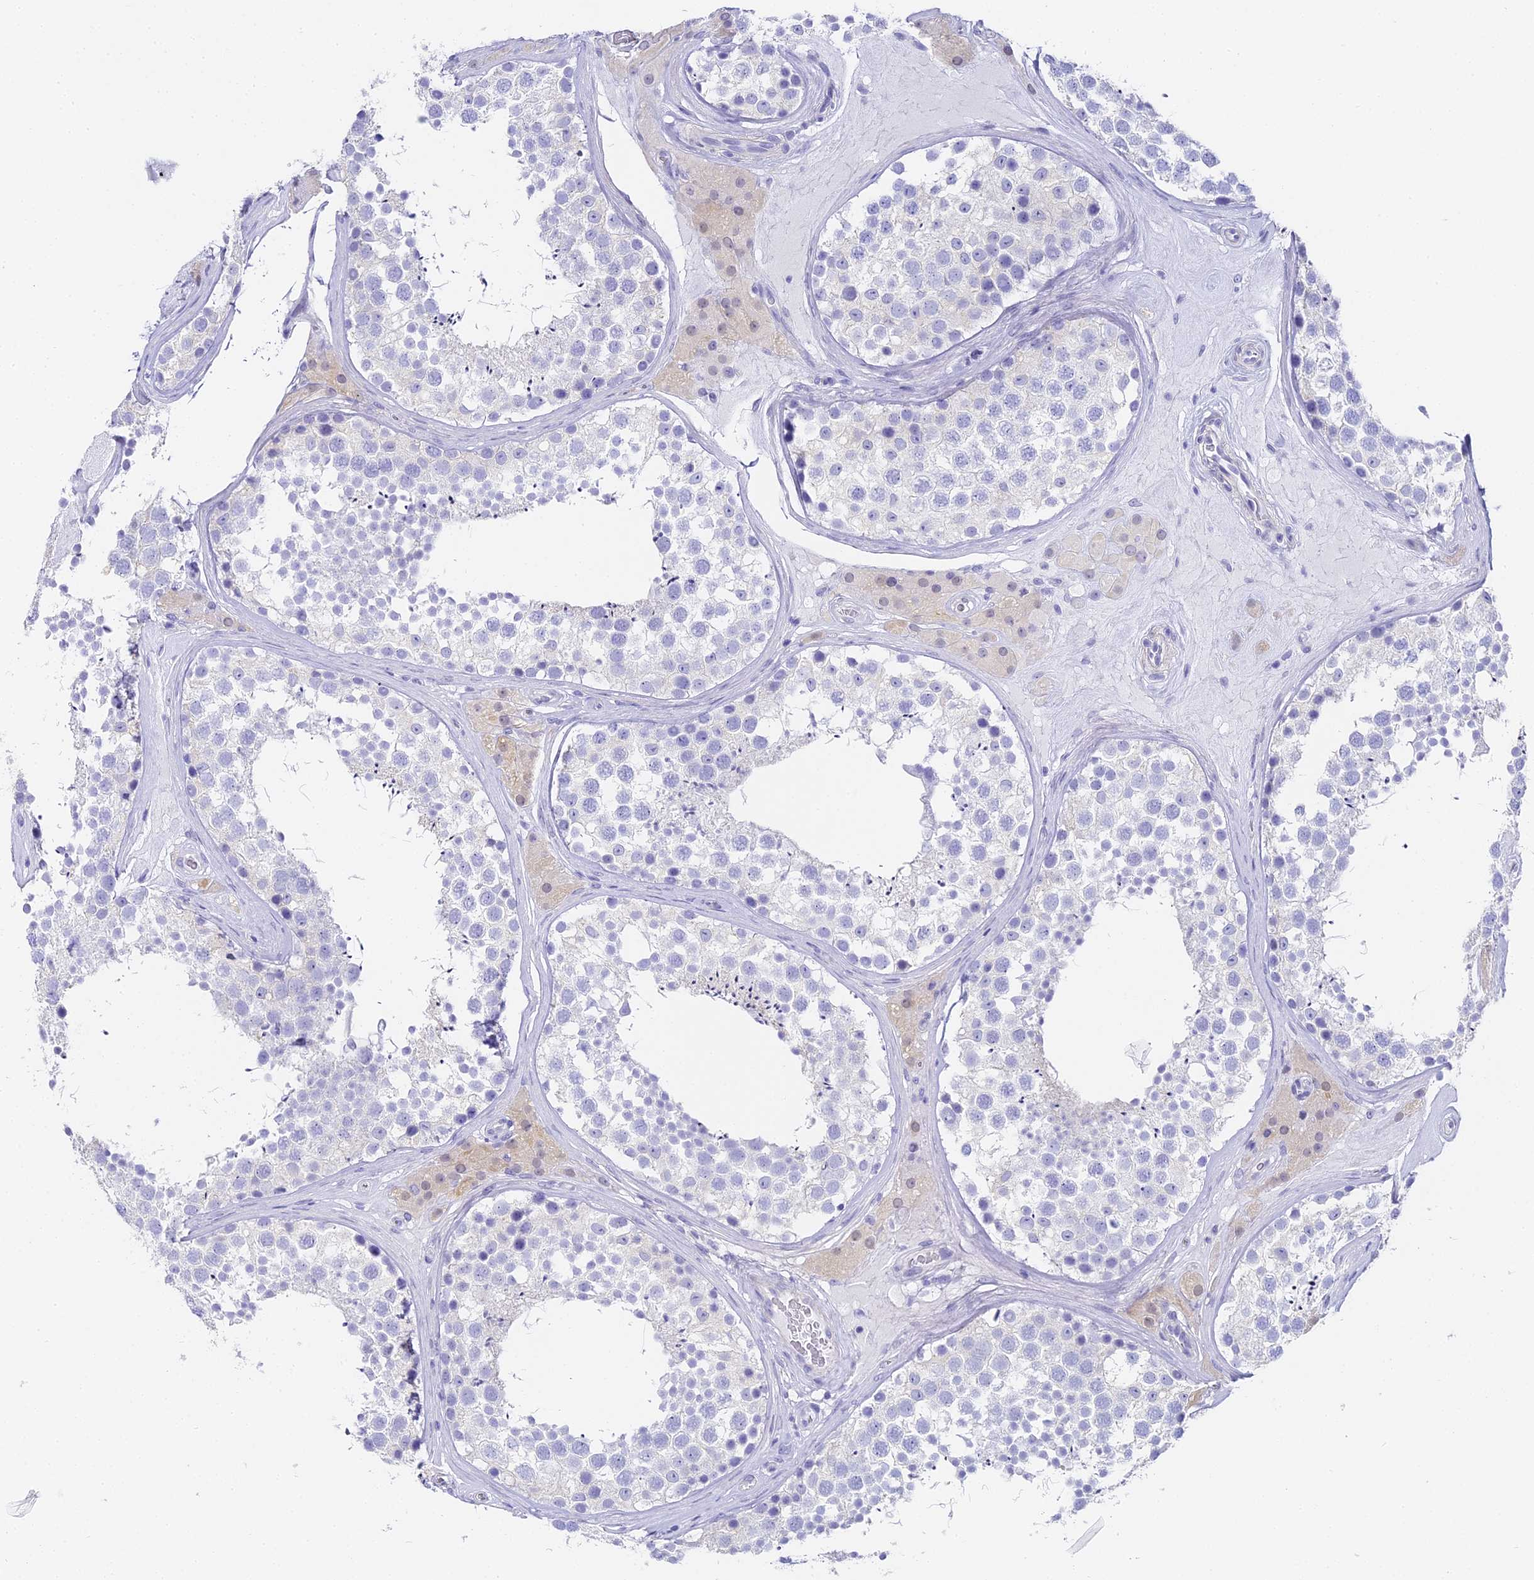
{"staining": {"intensity": "negative", "quantity": "none", "location": "none"}, "tissue": "testis", "cell_type": "Cells in seminiferous ducts", "image_type": "normal", "snomed": [{"axis": "morphology", "description": "Normal tissue, NOS"}, {"axis": "topography", "description": "Testis"}], "caption": "Immunohistochemistry (IHC) of unremarkable human testis exhibits no staining in cells in seminiferous ducts. (DAB immunohistochemistry visualized using brightfield microscopy, high magnification).", "gene": "ABHD14A", "patient": {"sex": "male", "age": 46}}